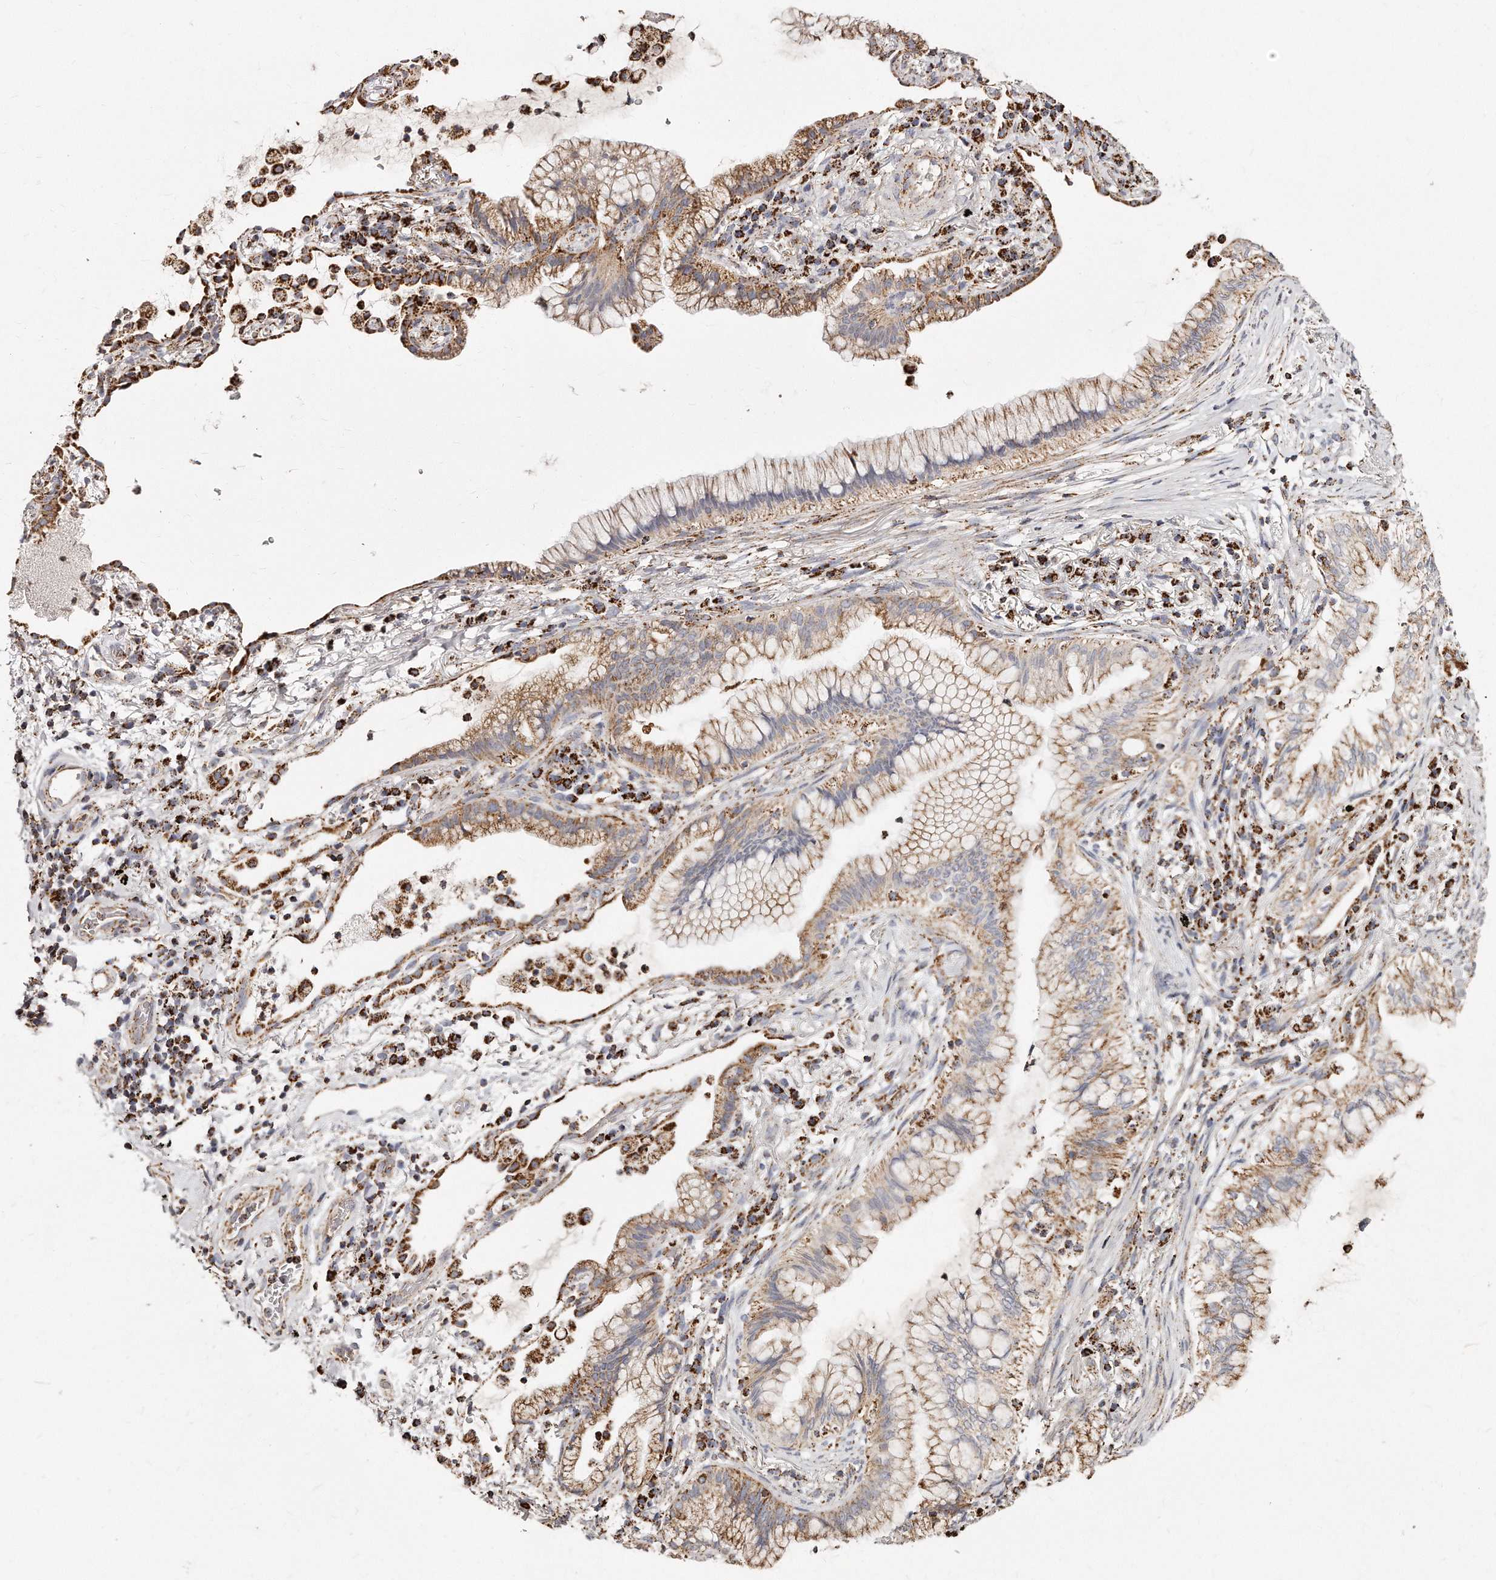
{"staining": {"intensity": "moderate", "quantity": ">75%", "location": "cytoplasmic/membranous"}, "tissue": "lung cancer", "cell_type": "Tumor cells", "image_type": "cancer", "snomed": [{"axis": "morphology", "description": "Adenocarcinoma, NOS"}, {"axis": "topography", "description": "Lung"}], "caption": "Protein positivity by IHC reveals moderate cytoplasmic/membranous positivity in approximately >75% of tumor cells in lung adenocarcinoma.", "gene": "RTKN", "patient": {"sex": "female", "age": 70}}